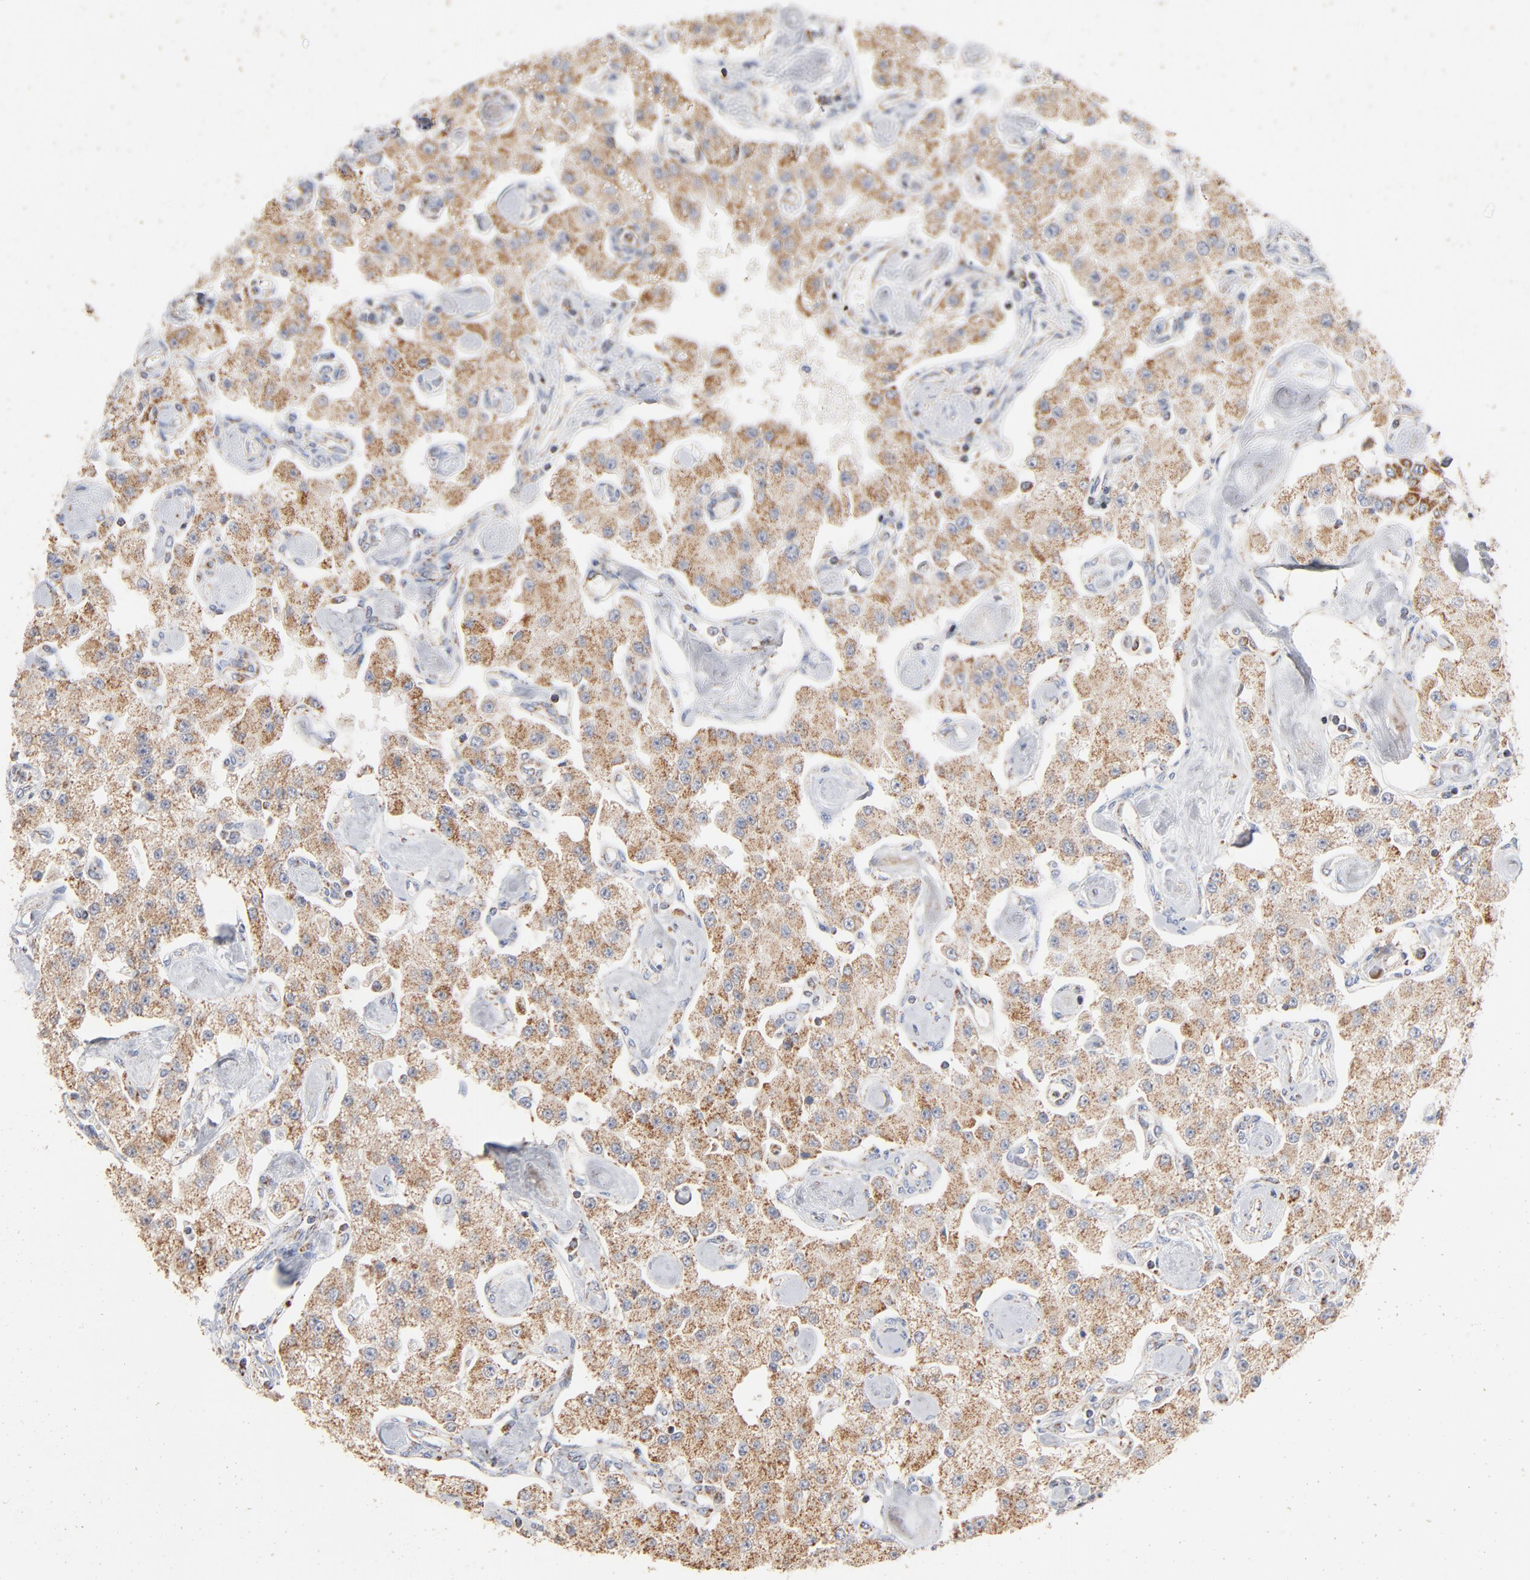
{"staining": {"intensity": "moderate", "quantity": ">75%", "location": "cytoplasmic/membranous"}, "tissue": "carcinoid", "cell_type": "Tumor cells", "image_type": "cancer", "snomed": [{"axis": "morphology", "description": "Carcinoid, malignant, NOS"}, {"axis": "topography", "description": "Pancreas"}], "caption": "Immunohistochemistry of carcinoid displays medium levels of moderate cytoplasmic/membranous positivity in about >75% of tumor cells.", "gene": "UQCRC1", "patient": {"sex": "male", "age": 41}}